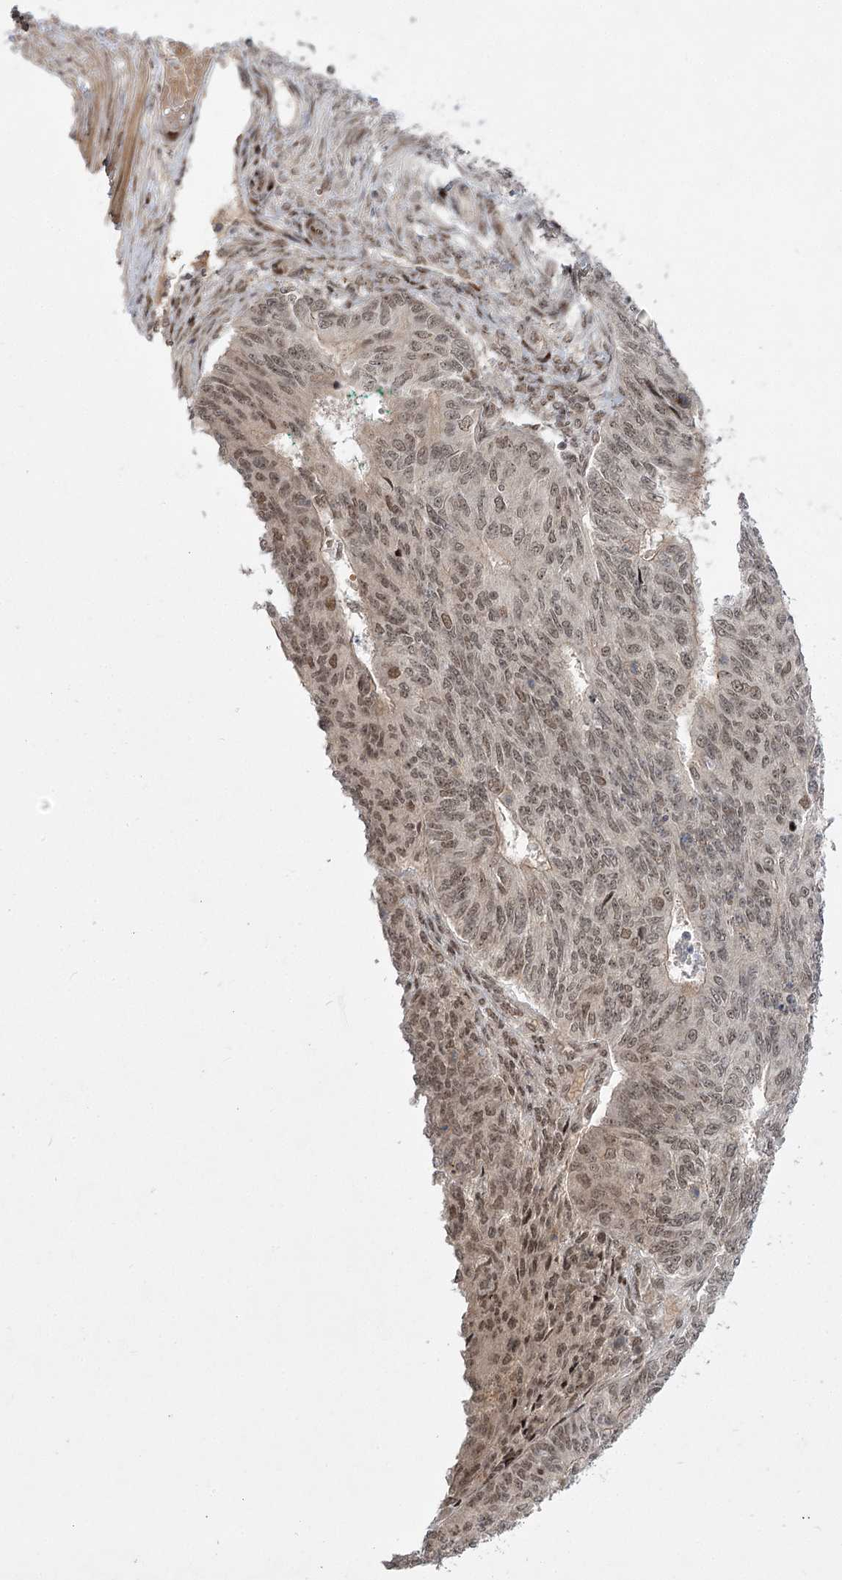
{"staining": {"intensity": "moderate", "quantity": ">75%", "location": "nuclear"}, "tissue": "endometrial cancer", "cell_type": "Tumor cells", "image_type": "cancer", "snomed": [{"axis": "morphology", "description": "Adenocarcinoma, NOS"}, {"axis": "topography", "description": "Endometrium"}], "caption": "An IHC image of neoplastic tissue is shown. Protein staining in brown labels moderate nuclear positivity in endometrial adenocarcinoma within tumor cells.", "gene": "HELQ", "patient": {"sex": "female", "age": 32}}